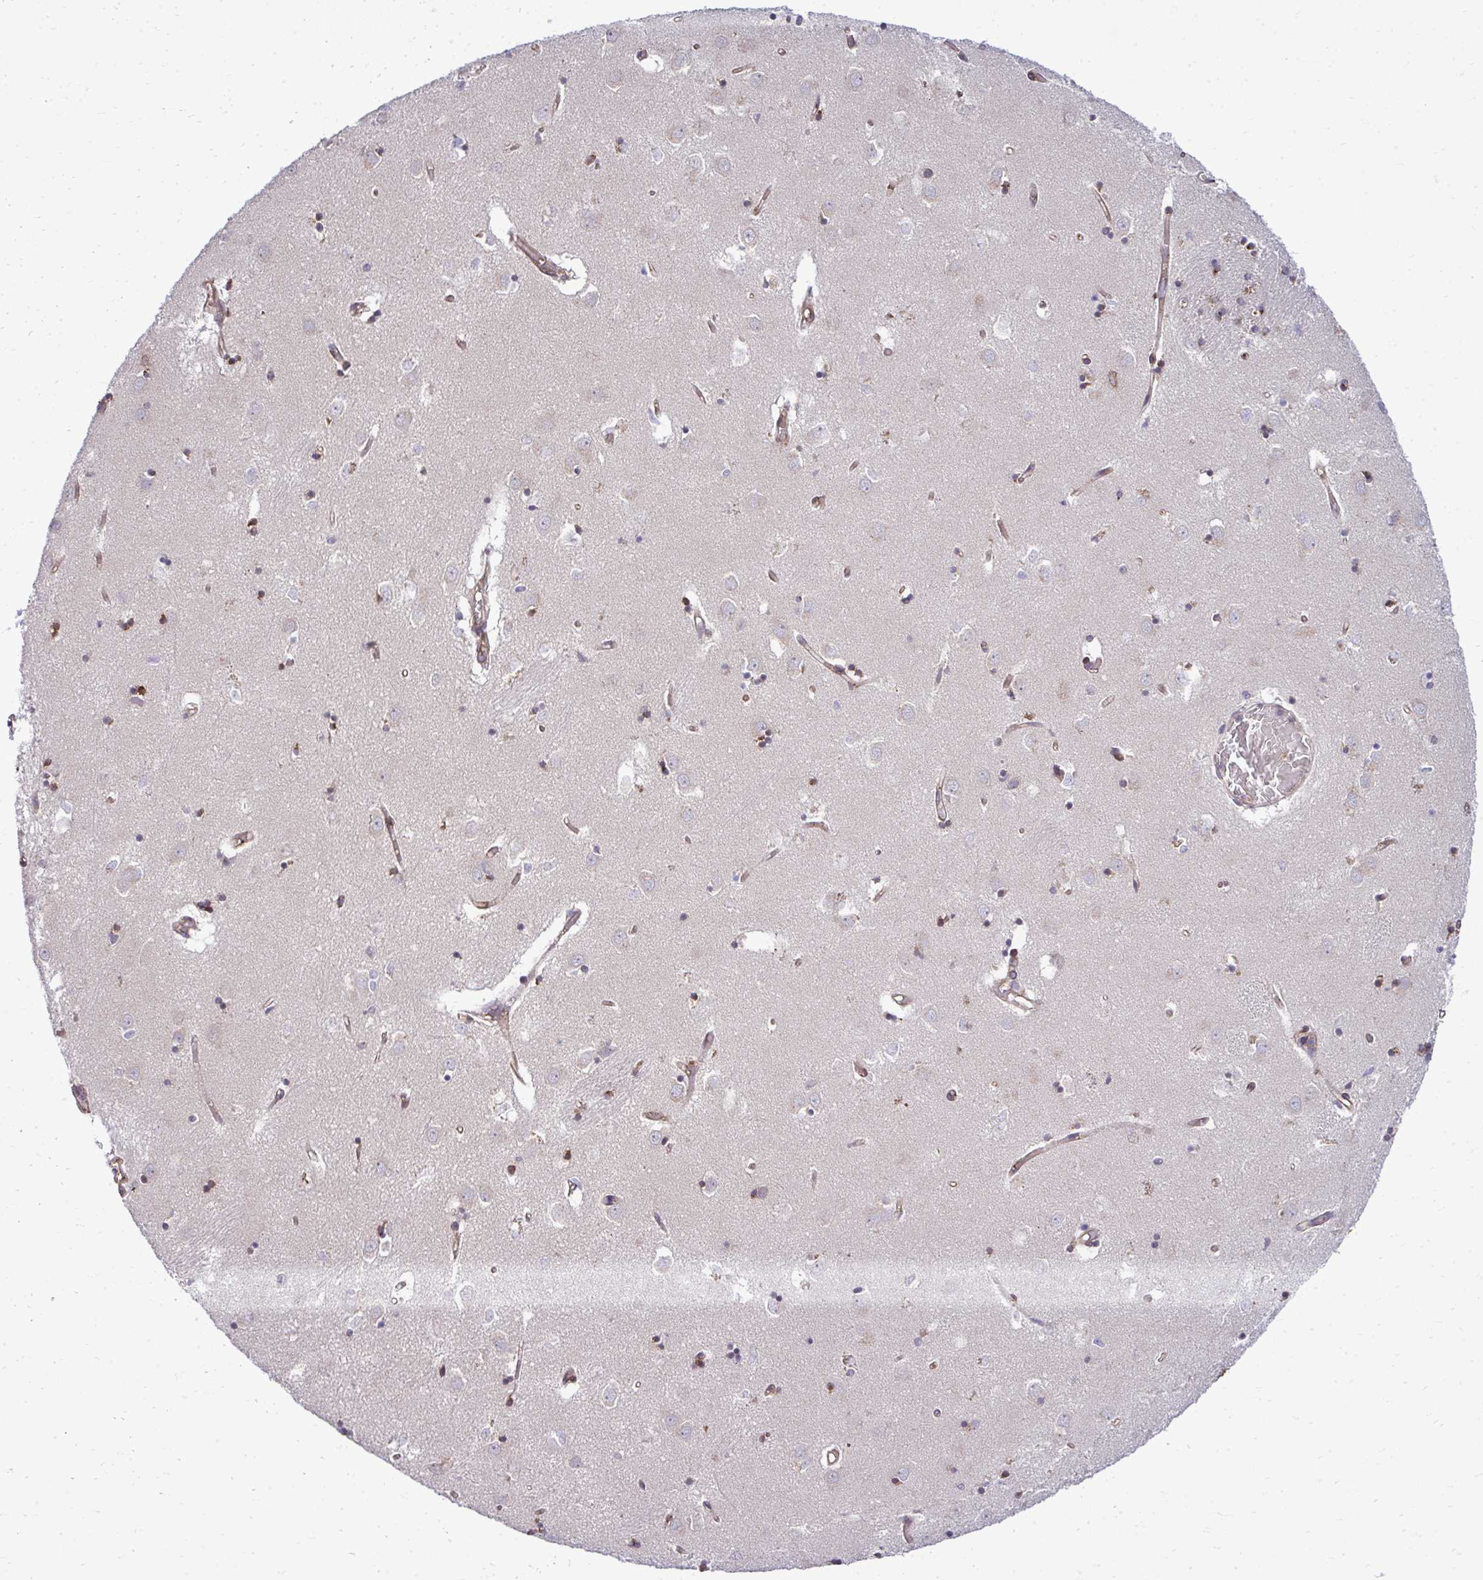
{"staining": {"intensity": "moderate", "quantity": "25%-75%", "location": "cytoplasmic/membranous"}, "tissue": "caudate", "cell_type": "Glial cells", "image_type": "normal", "snomed": [{"axis": "morphology", "description": "Normal tissue, NOS"}, {"axis": "topography", "description": "Lateral ventricle wall"}], "caption": "Moderate cytoplasmic/membranous expression for a protein is identified in about 25%-75% of glial cells of benign caudate using immunohistochemistry (IHC).", "gene": "FUT10", "patient": {"sex": "male", "age": 70}}